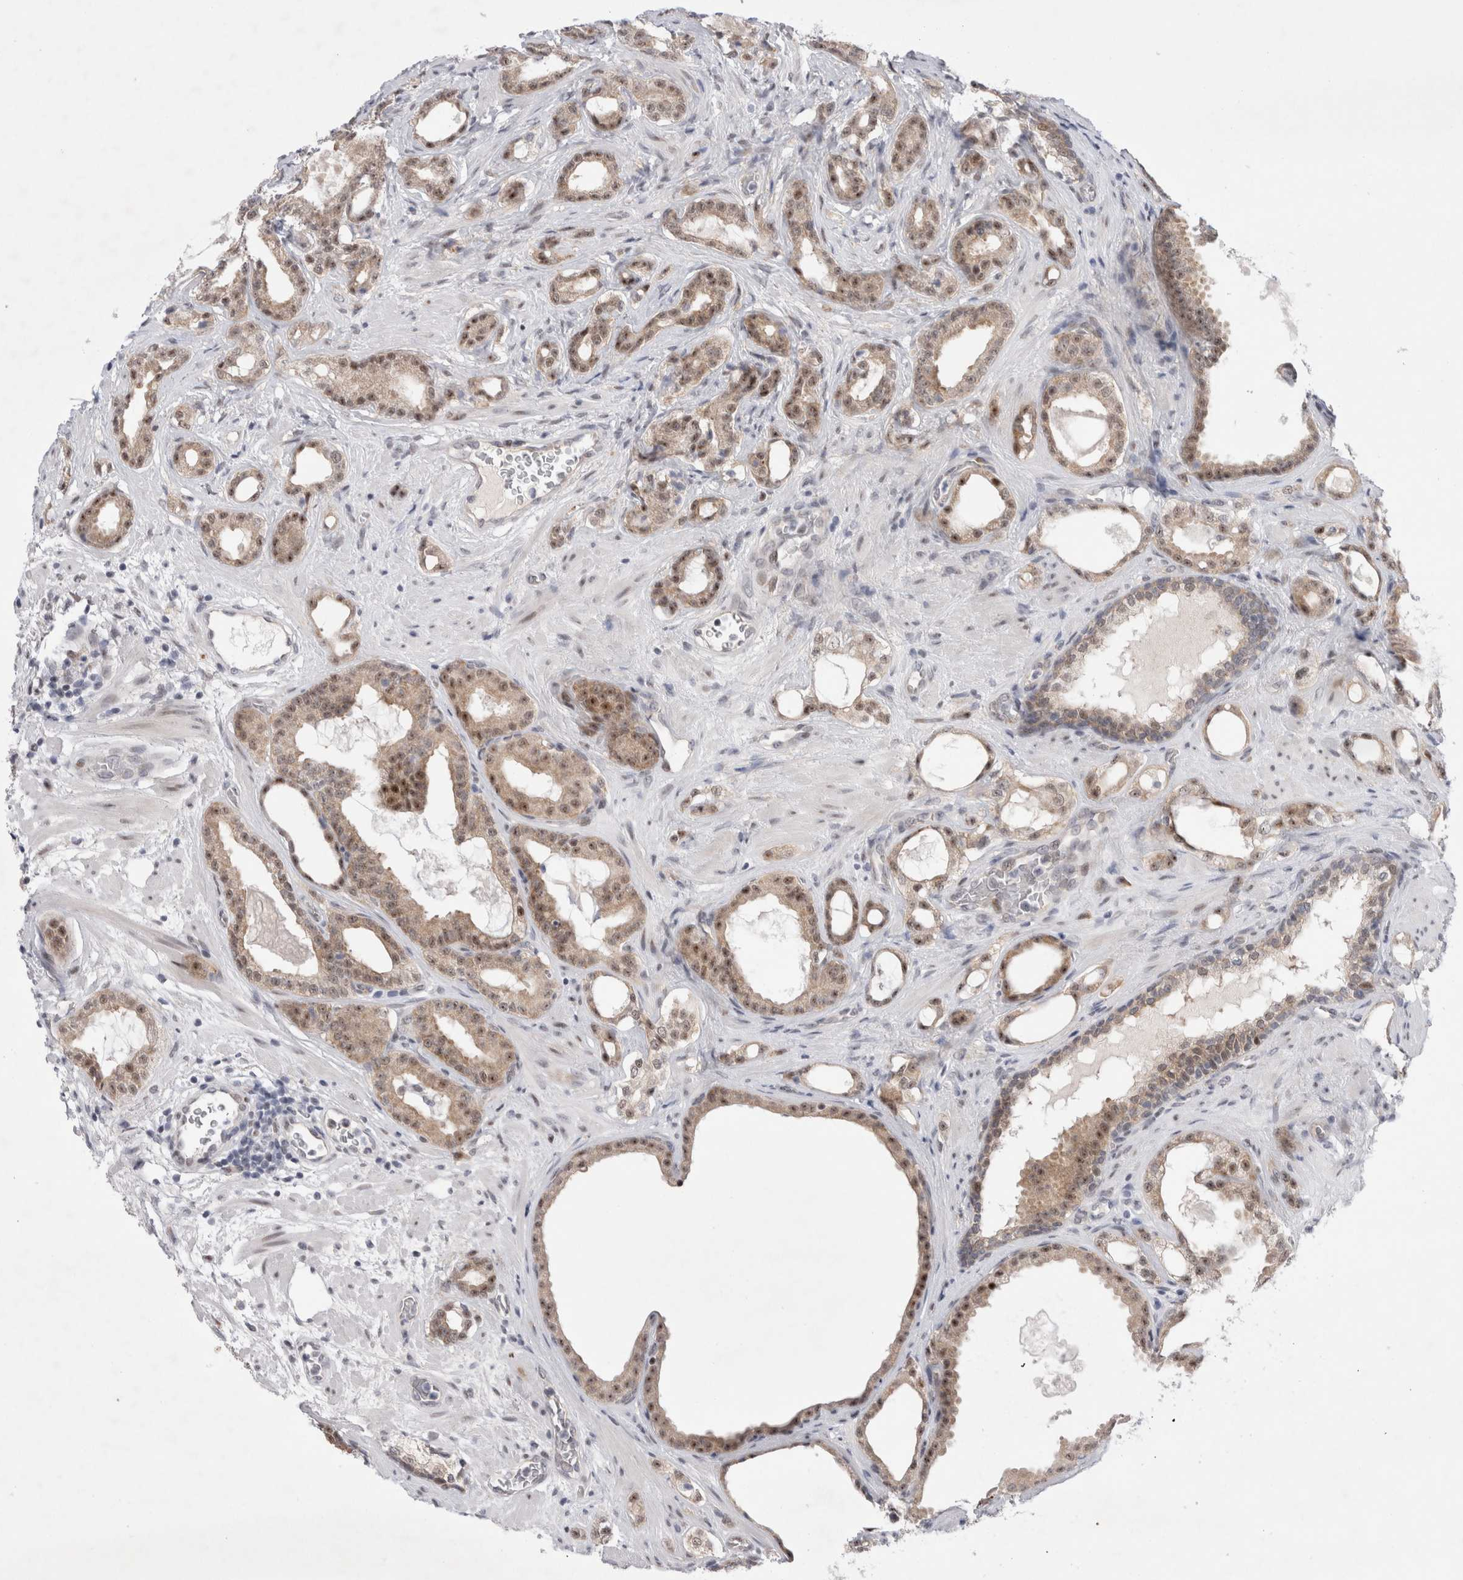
{"staining": {"intensity": "moderate", "quantity": ">75%", "location": "cytoplasmic/membranous,nuclear"}, "tissue": "prostate cancer", "cell_type": "Tumor cells", "image_type": "cancer", "snomed": [{"axis": "morphology", "description": "Adenocarcinoma, High grade"}, {"axis": "topography", "description": "Prostate"}], "caption": "A high-resolution photomicrograph shows immunohistochemistry staining of prostate cancer (adenocarcinoma (high-grade)), which exhibits moderate cytoplasmic/membranous and nuclear staining in approximately >75% of tumor cells. (Stains: DAB in brown, nuclei in blue, Microscopy: brightfield microscopy at high magnification).", "gene": "WIPF2", "patient": {"sex": "male", "age": 60}}